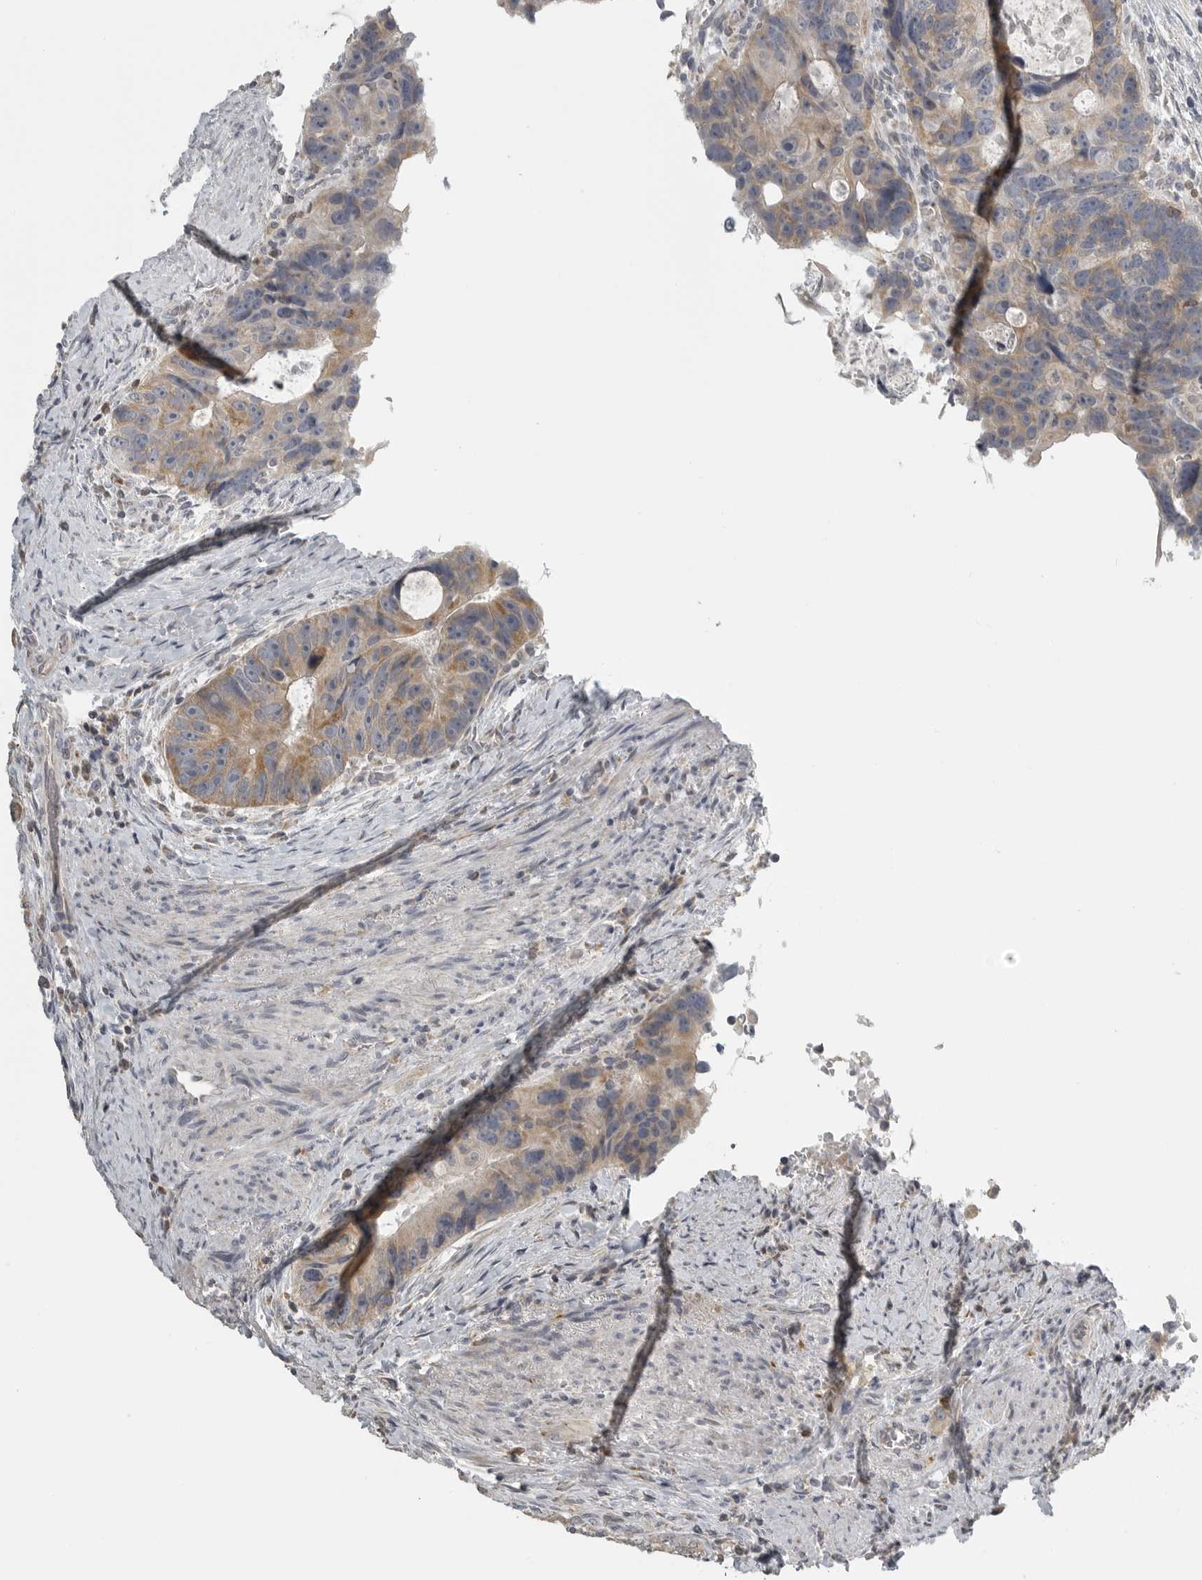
{"staining": {"intensity": "weak", "quantity": ">75%", "location": "cytoplasmic/membranous"}, "tissue": "colorectal cancer", "cell_type": "Tumor cells", "image_type": "cancer", "snomed": [{"axis": "morphology", "description": "Adenocarcinoma, NOS"}, {"axis": "topography", "description": "Rectum"}], "caption": "Human colorectal cancer stained with a protein marker demonstrates weak staining in tumor cells.", "gene": "RXFP3", "patient": {"sex": "male", "age": 59}}